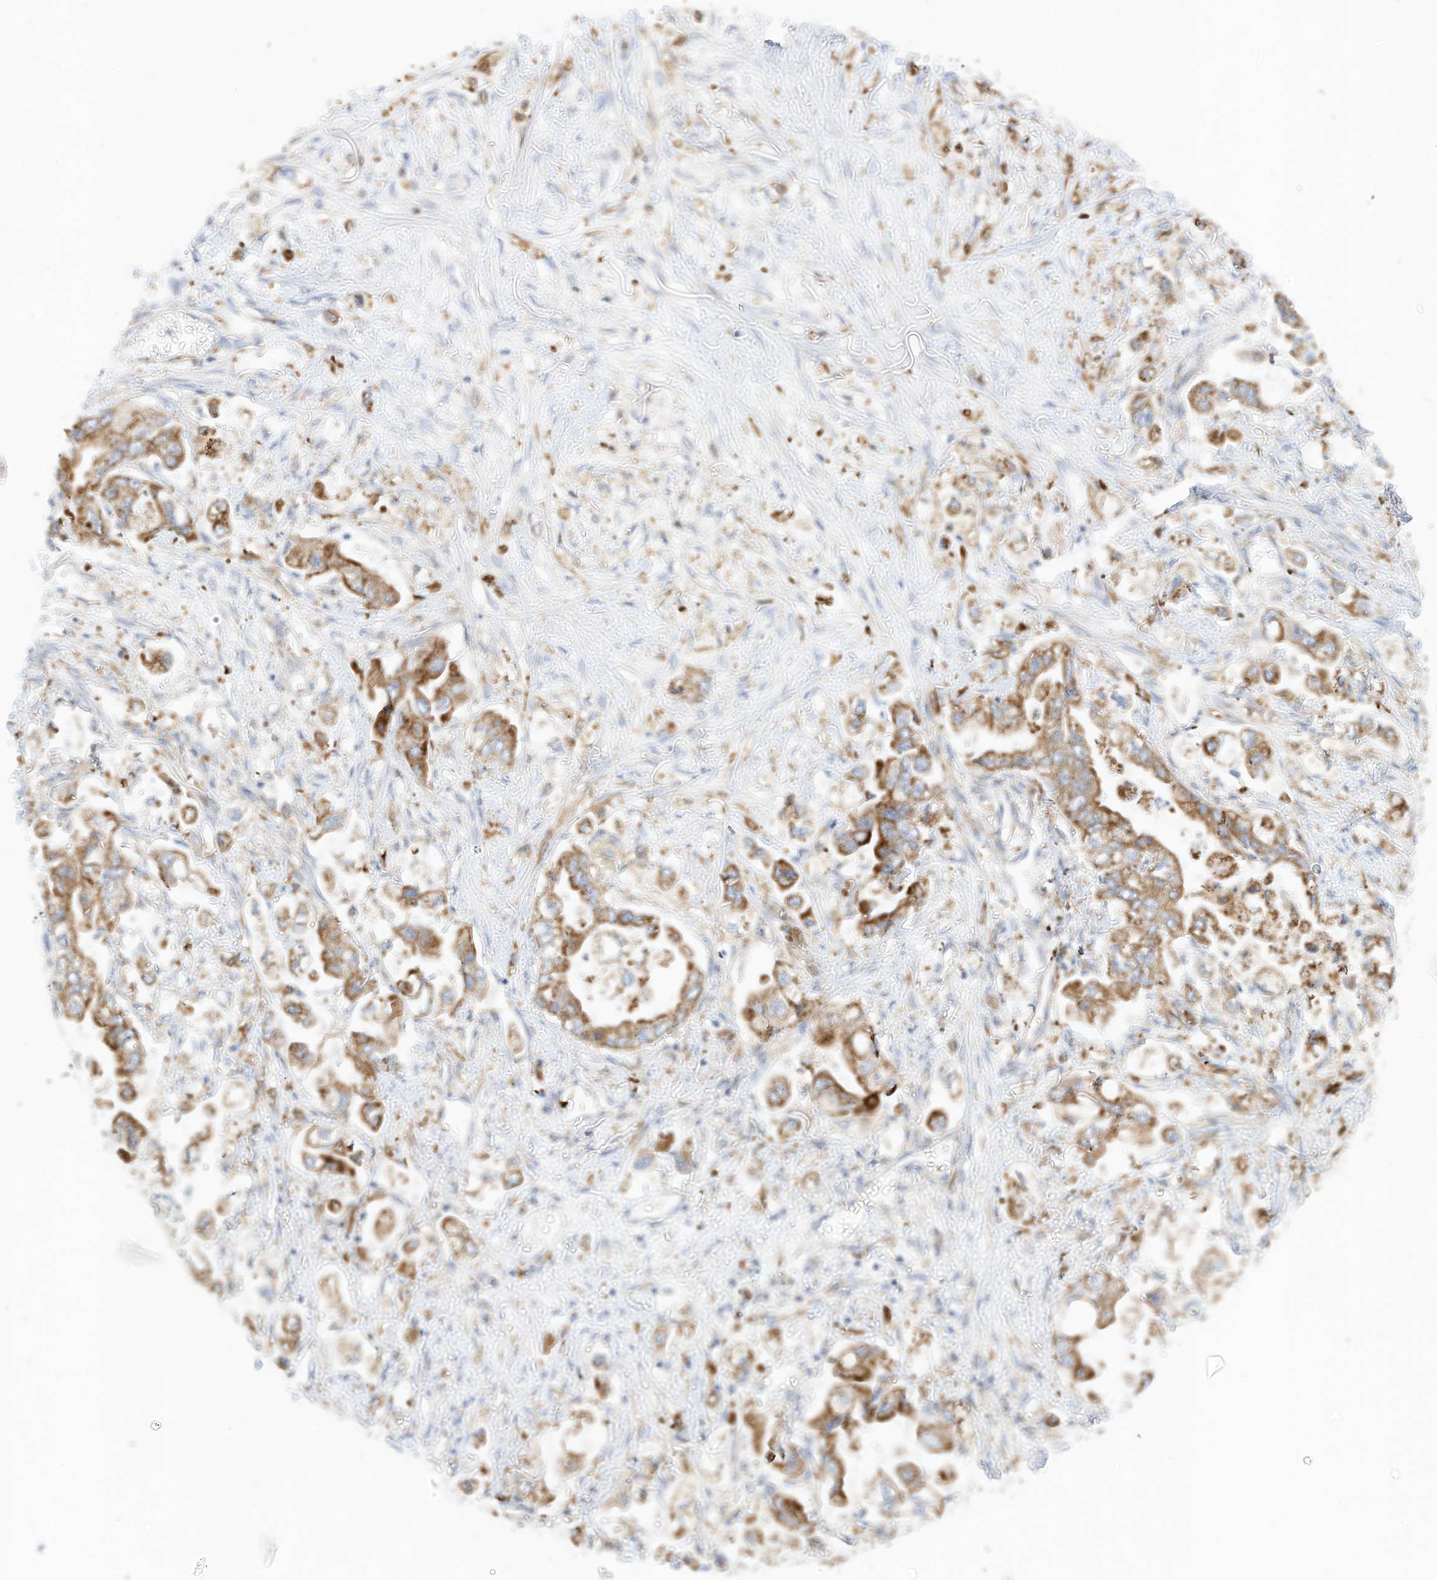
{"staining": {"intensity": "moderate", "quantity": ">75%", "location": "cytoplasmic/membranous"}, "tissue": "stomach cancer", "cell_type": "Tumor cells", "image_type": "cancer", "snomed": [{"axis": "morphology", "description": "Adenocarcinoma, NOS"}, {"axis": "topography", "description": "Stomach"}], "caption": "This micrograph reveals stomach cancer (adenocarcinoma) stained with immunohistochemistry (IHC) to label a protein in brown. The cytoplasmic/membranous of tumor cells show moderate positivity for the protein. Nuclei are counter-stained blue.", "gene": "RHOH", "patient": {"sex": "male", "age": 62}}